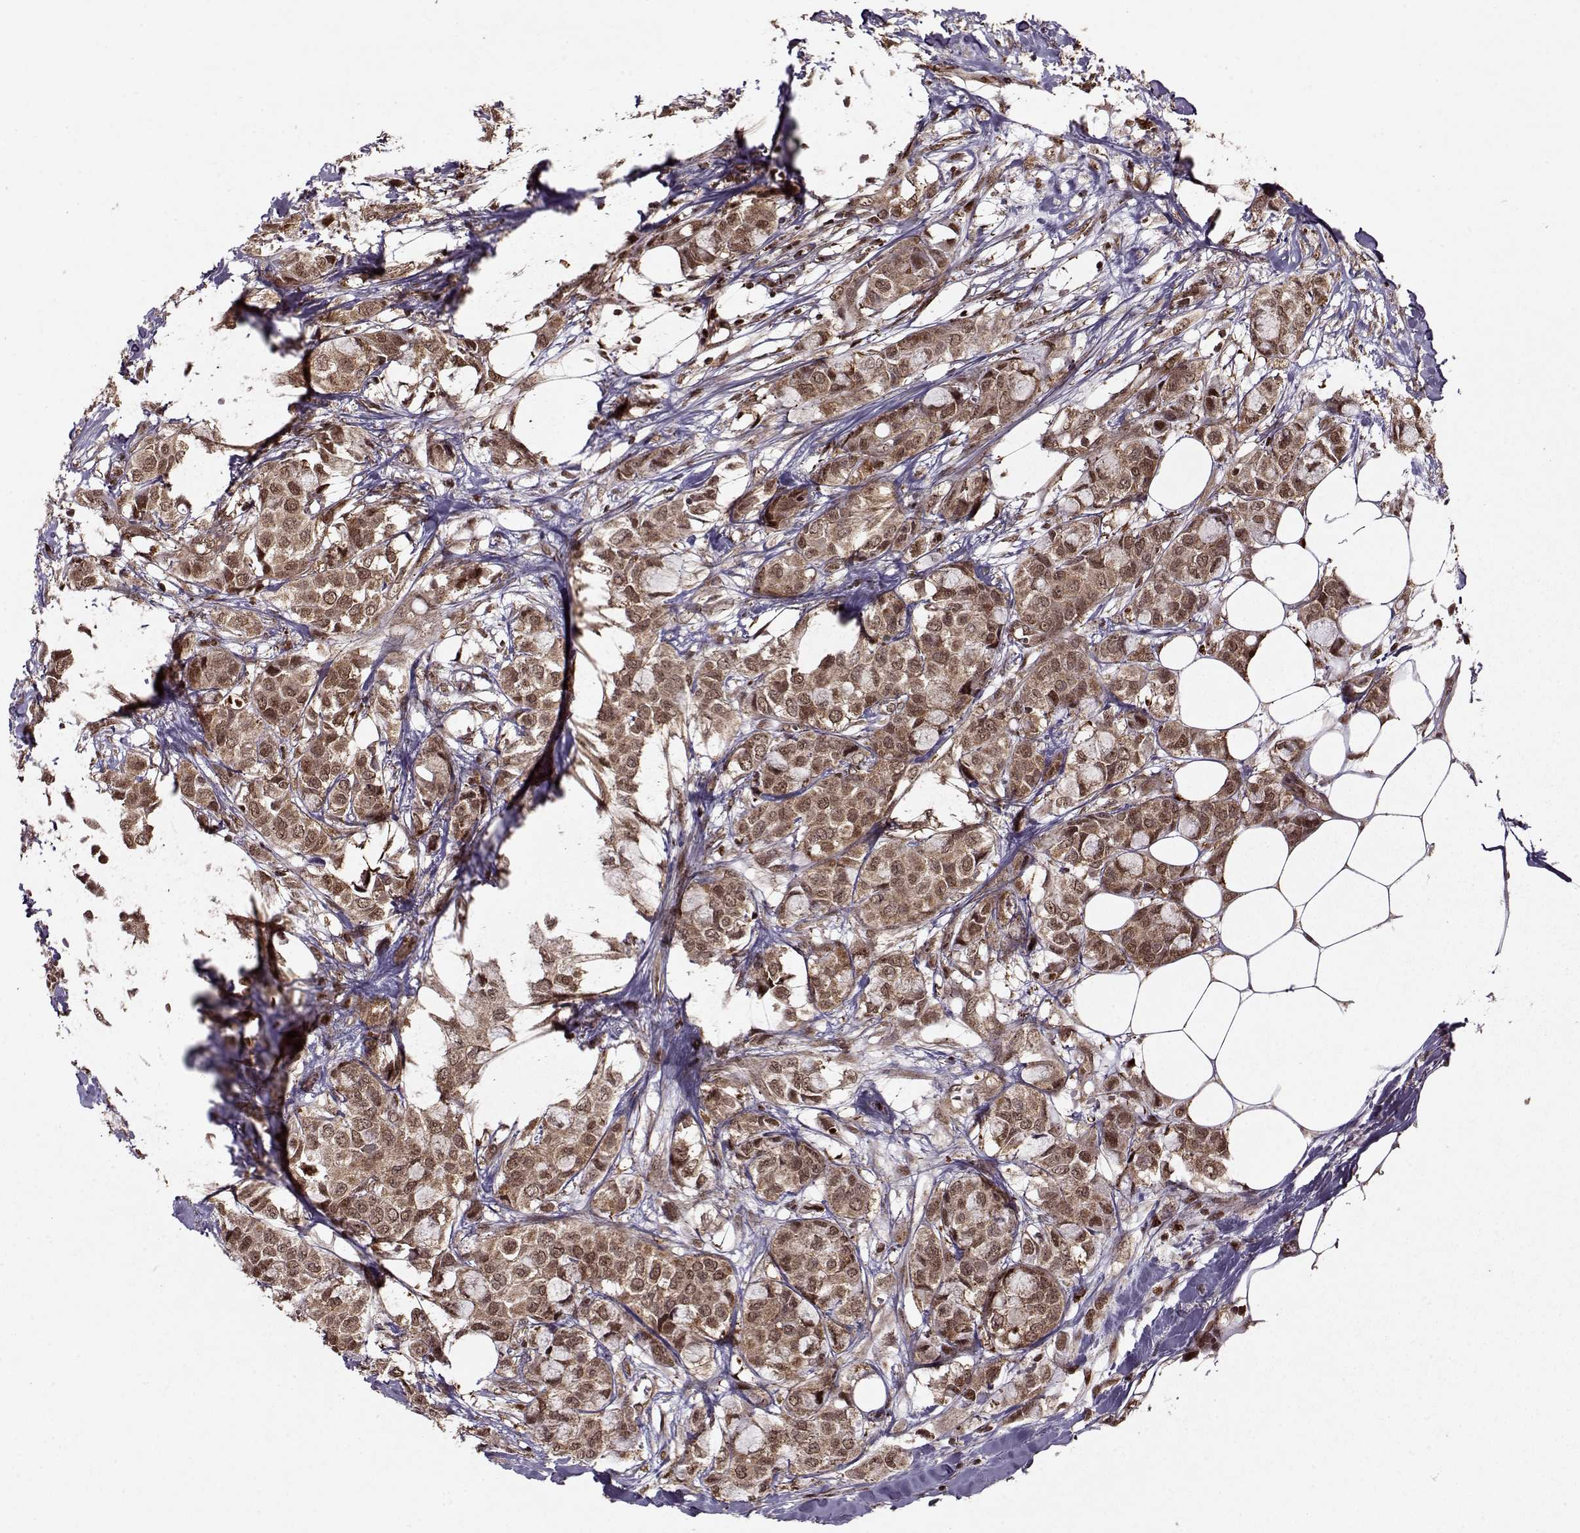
{"staining": {"intensity": "moderate", "quantity": ">75%", "location": "cytoplasmic/membranous,nuclear"}, "tissue": "breast cancer", "cell_type": "Tumor cells", "image_type": "cancer", "snomed": [{"axis": "morphology", "description": "Duct carcinoma"}, {"axis": "topography", "description": "Breast"}], "caption": "Immunohistochemistry (DAB) staining of human intraductal carcinoma (breast) displays moderate cytoplasmic/membranous and nuclear protein staining in approximately >75% of tumor cells.", "gene": "PSMA7", "patient": {"sex": "female", "age": 85}}